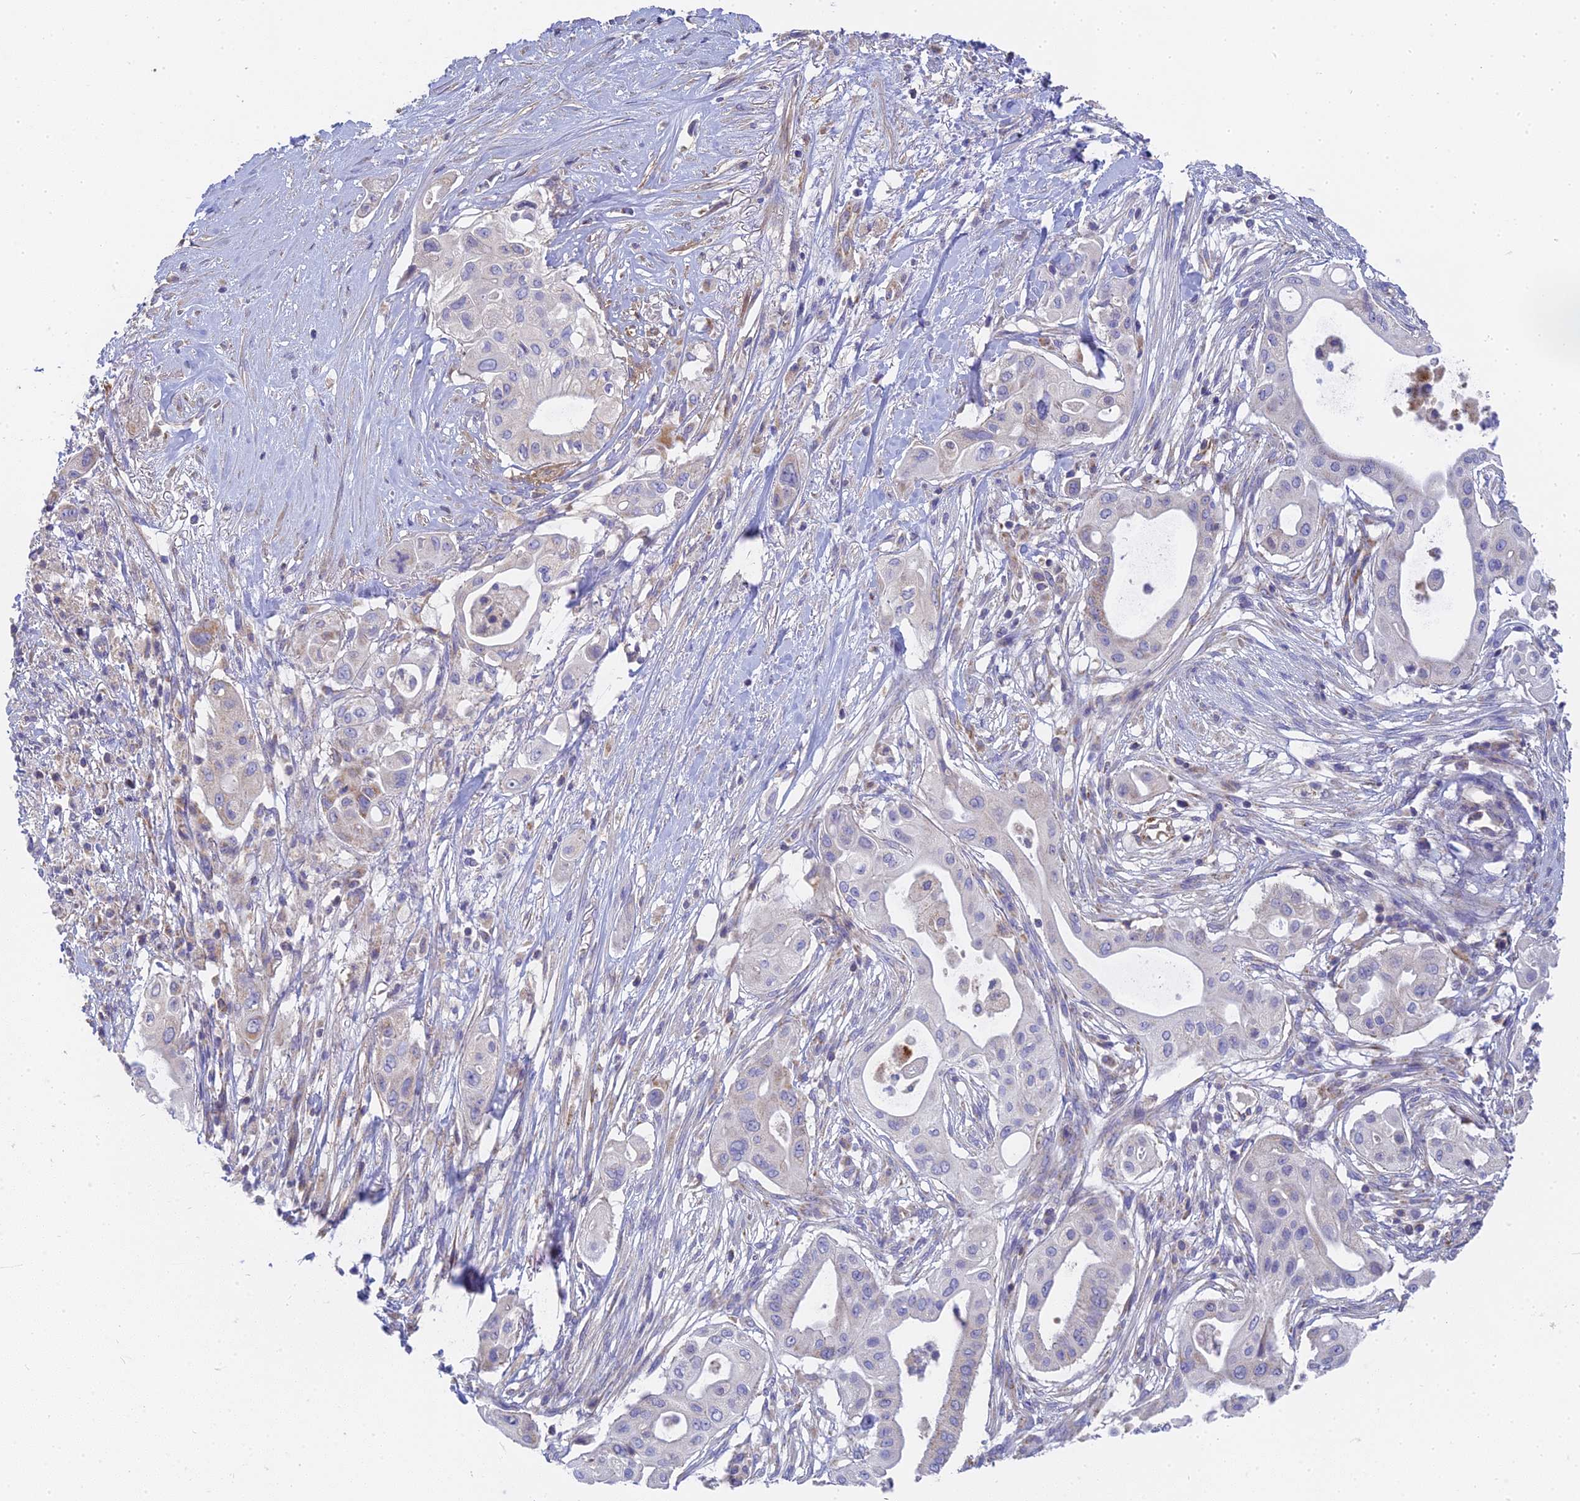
{"staining": {"intensity": "weak", "quantity": "25%-75%", "location": "cytoplasmic/membranous"}, "tissue": "pancreatic cancer", "cell_type": "Tumor cells", "image_type": "cancer", "snomed": [{"axis": "morphology", "description": "Adenocarcinoma, NOS"}, {"axis": "topography", "description": "Pancreas"}], "caption": "Immunohistochemical staining of human adenocarcinoma (pancreatic) reveals weak cytoplasmic/membranous protein expression in about 25%-75% of tumor cells.", "gene": "MRPL15", "patient": {"sex": "male", "age": 68}}